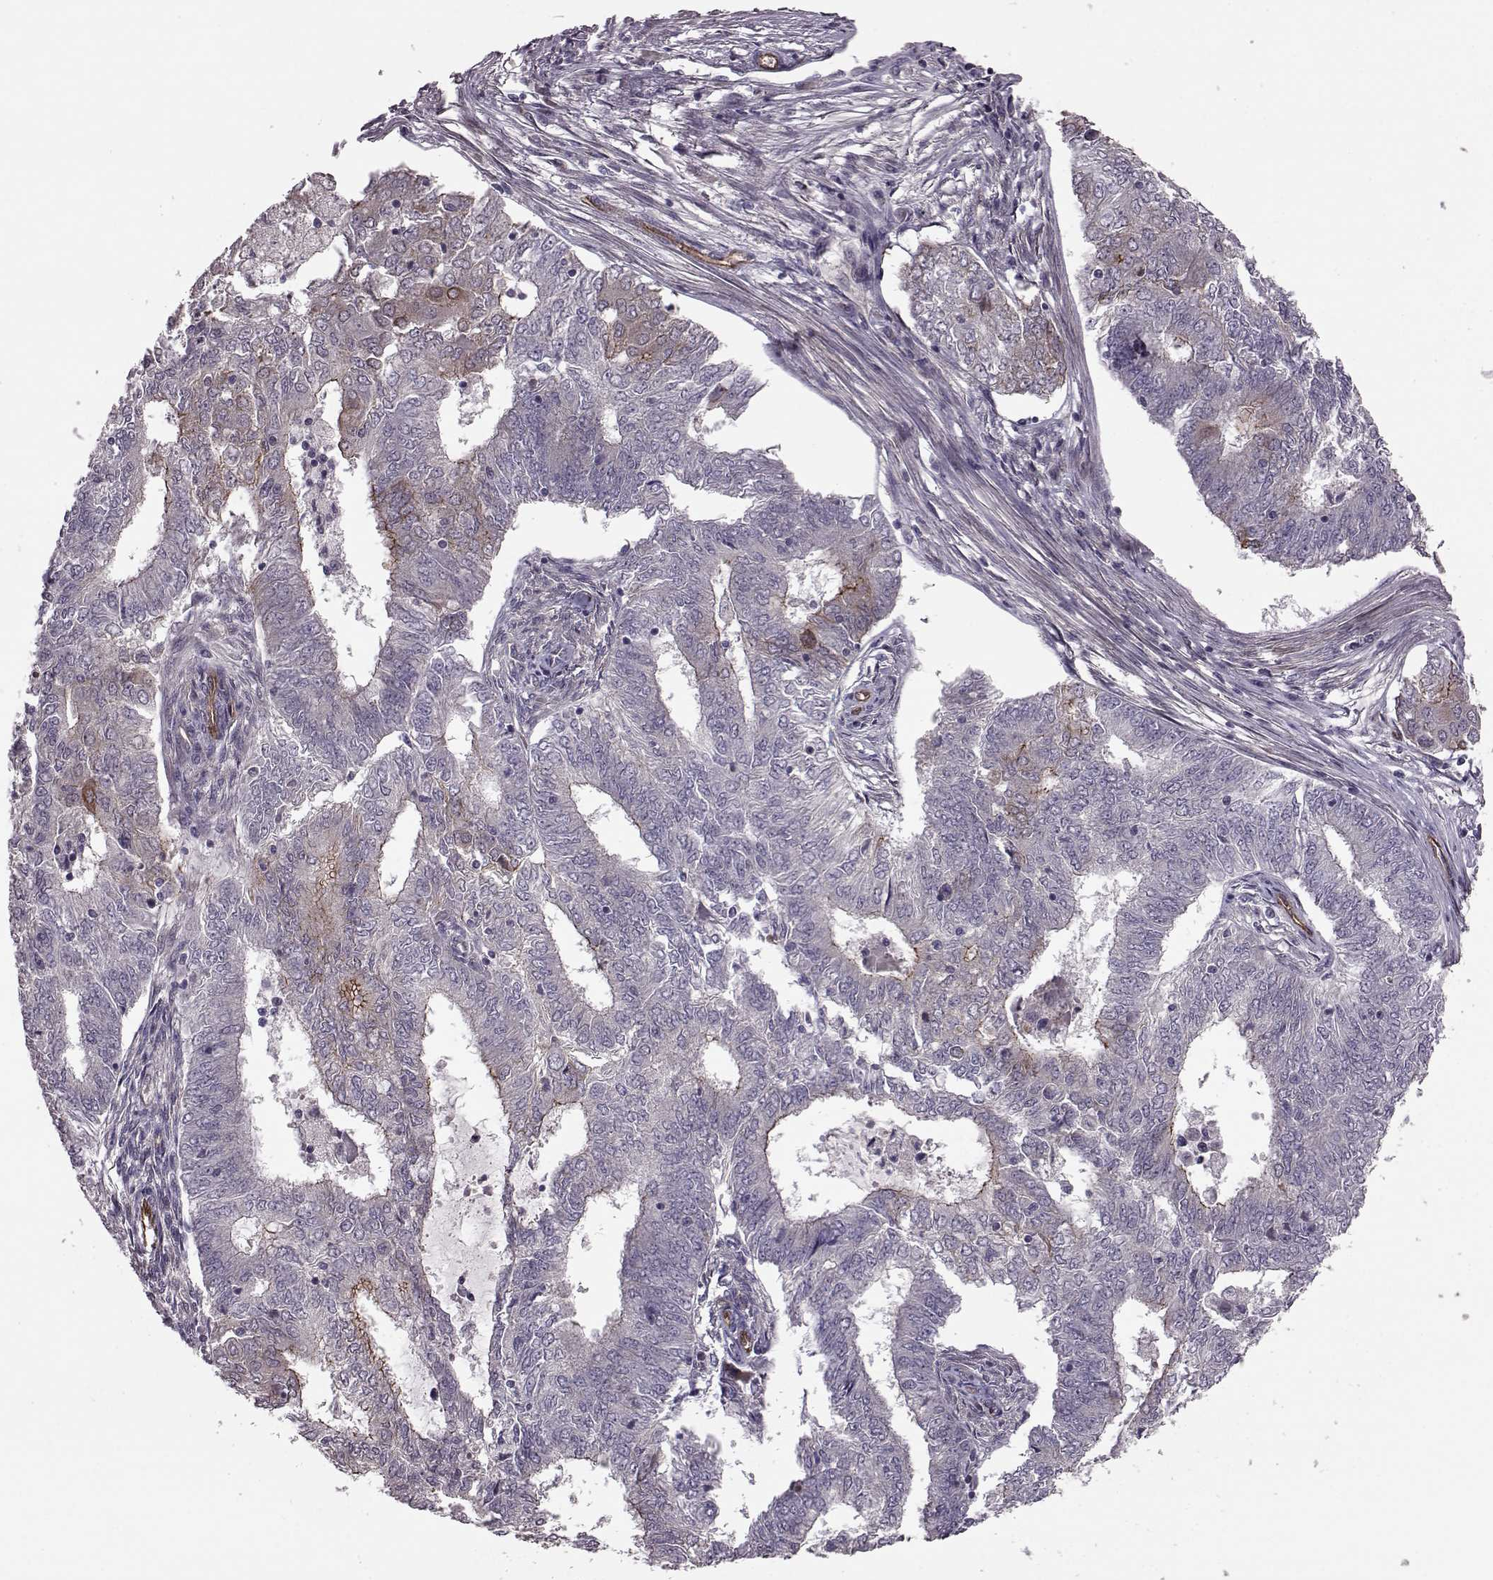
{"staining": {"intensity": "strong", "quantity": "<25%", "location": "cytoplasmic/membranous"}, "tissue": "endometrial cancer", "cell_type": "Tumor cells", "image_type": "cancer", "snomed": [{"axis": "morphology", "description": "Adenocarcinoma, NOS"}, {"axis": "topography", "description": "Endometrium"}], "caption": "This is a photomicrograph of immunohistochemistry staining of adenocarcinoma (endometrial), which shows strong positivity in the cytoplasmic/membranous of tumor cells.", "gene": "SYNPO", "patient": {"sex": "female", "age": 62}}